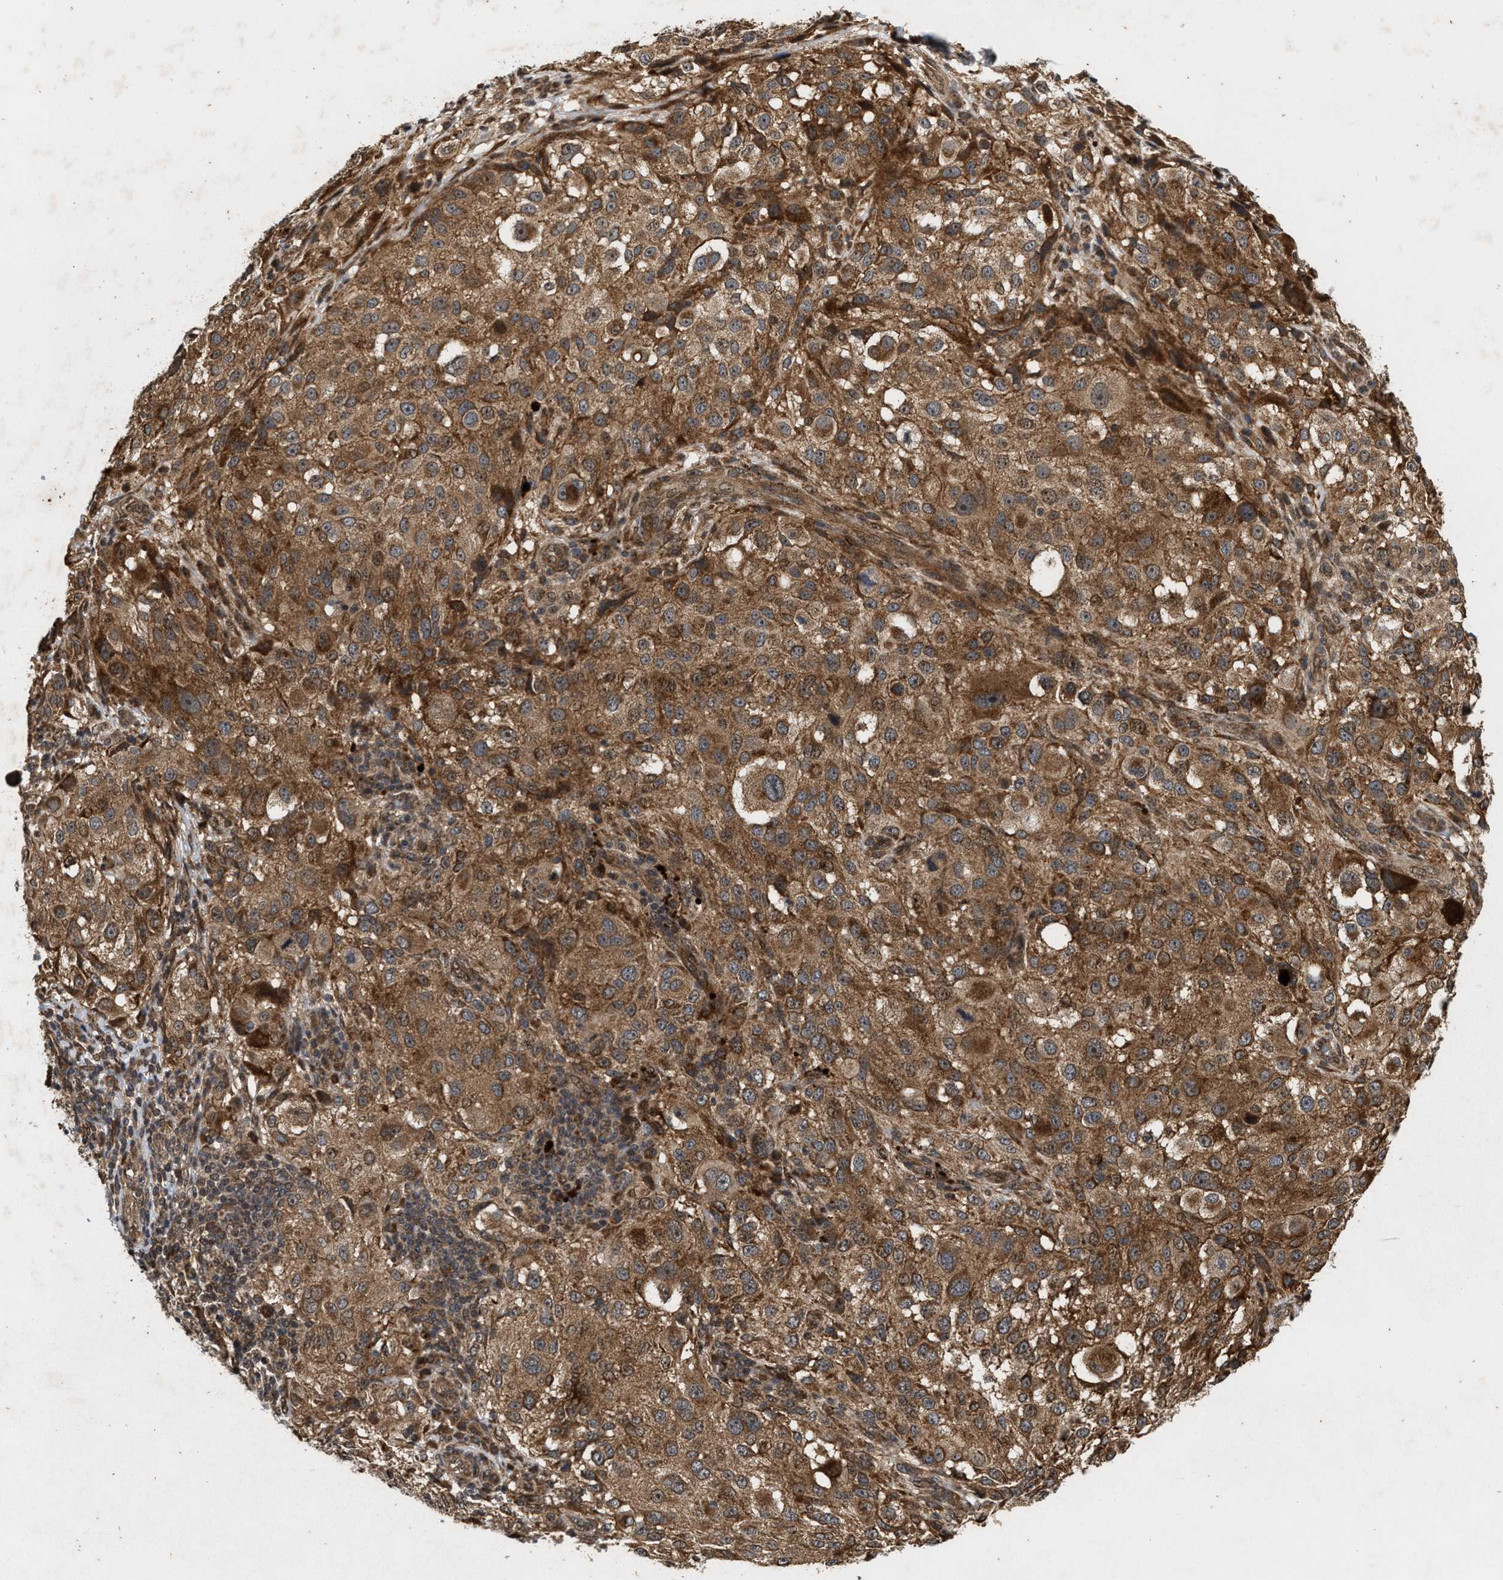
{"staining": {"intensity": "moderate", "quantity": ">75%", "location": "cytoplasmic/membranous"}, "tissue": "melanoma", "cell_type": "Tumor cells", "image_type": "cancer", "snomed": [{"axis": "morphology", "description": "Necrosis, NOS"}, {"axis": "morphology", "description": "Malignant melanoma, NOS"}, {"axis": "topography", "description": "Skin"}], "caption": "This is an image of immunohistochemistry (IHC) staining of melanoma, which shows moderate staining in the cytoplasmic/membranous of tumor cells.", "gene": "CFLAR", "patient": {"sex": "female", "age": 87}}